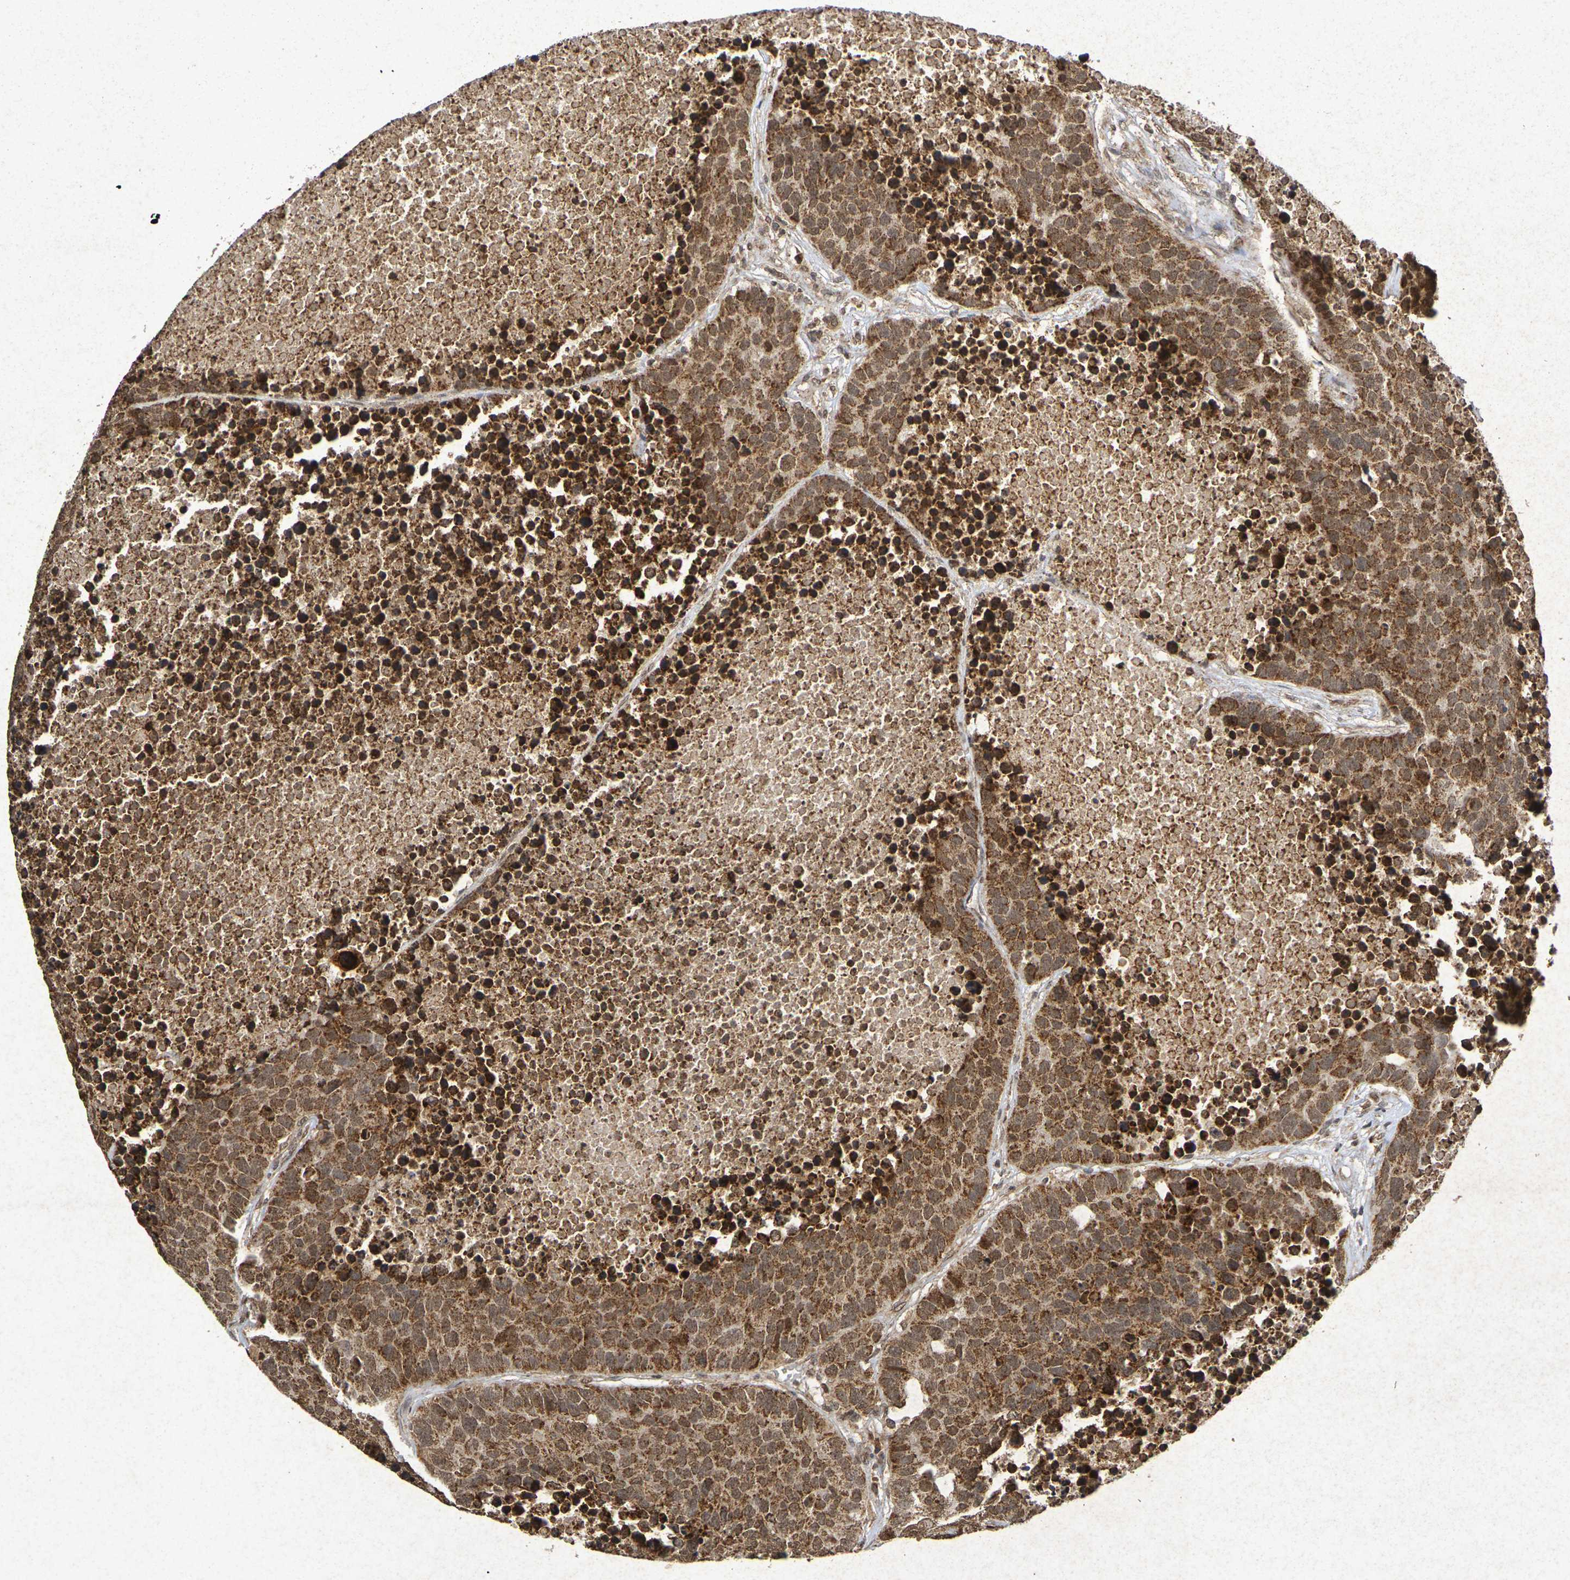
{"staining": {"intensity": "moderate", "quantity": ">75%", "location": "cytoplasmic/membranous,nuclear"}, "tissue": "carcinoid", "cell_type": "Tumor cells", "image_type": "cancer", "snomed": [{"axis": "morphology", "description": "Carcinoid, malignant, NOS"}, {"axis": "topography", "description": "Lung"}], "caption": "Protein staining exhibits moderate cytoplasmic/membranous and nuclear expression in about >75% of tumor cells in carcinoid.", "gene": "GUCY1A2", "patient": {"sex": "male", "age": 60}}